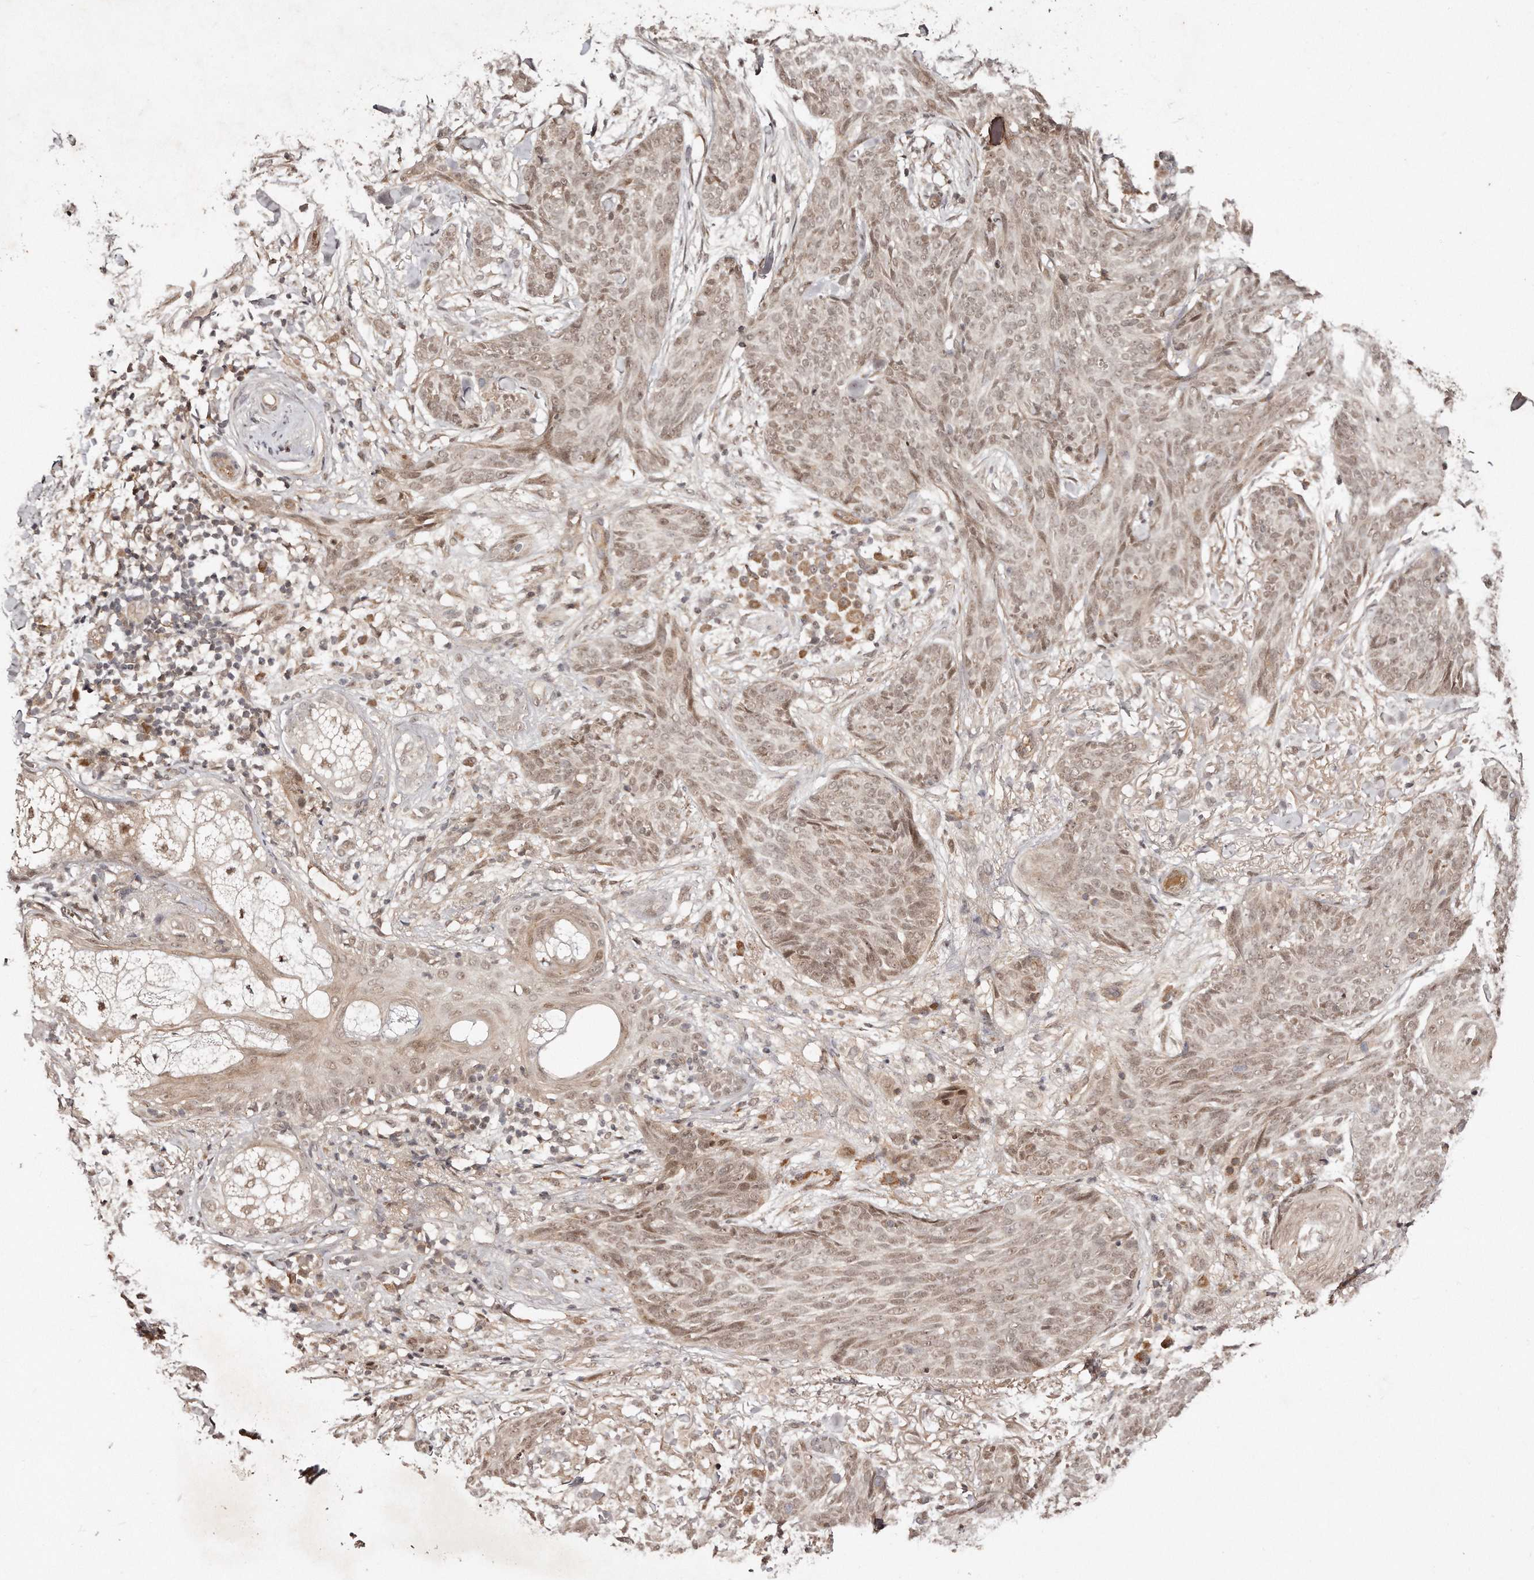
{"staining": {"intensity": "weak", "quantity": ">75%", "location": "nuclear"}, "tissue": "skin cancer", "cell_type": "Tumor cells", "image_type": "cancer", "snomed": [{"axis": "morphology", "description": "Basal cell carcinoma"}, {"axis": "topography", "description": "Skin"}], "caption": "DAB (3,3'-diaminobenzidine) immunohistochemical staining of human skin cancer (basal cell carcinoma) demonstrates weak nuclear protein staining in about >75% of tumor cells. (DAB = brown stain, brightfield microscopy at high magnification).", "gene": "SOX4", "patient": {"sex": "male", "age": 85}}